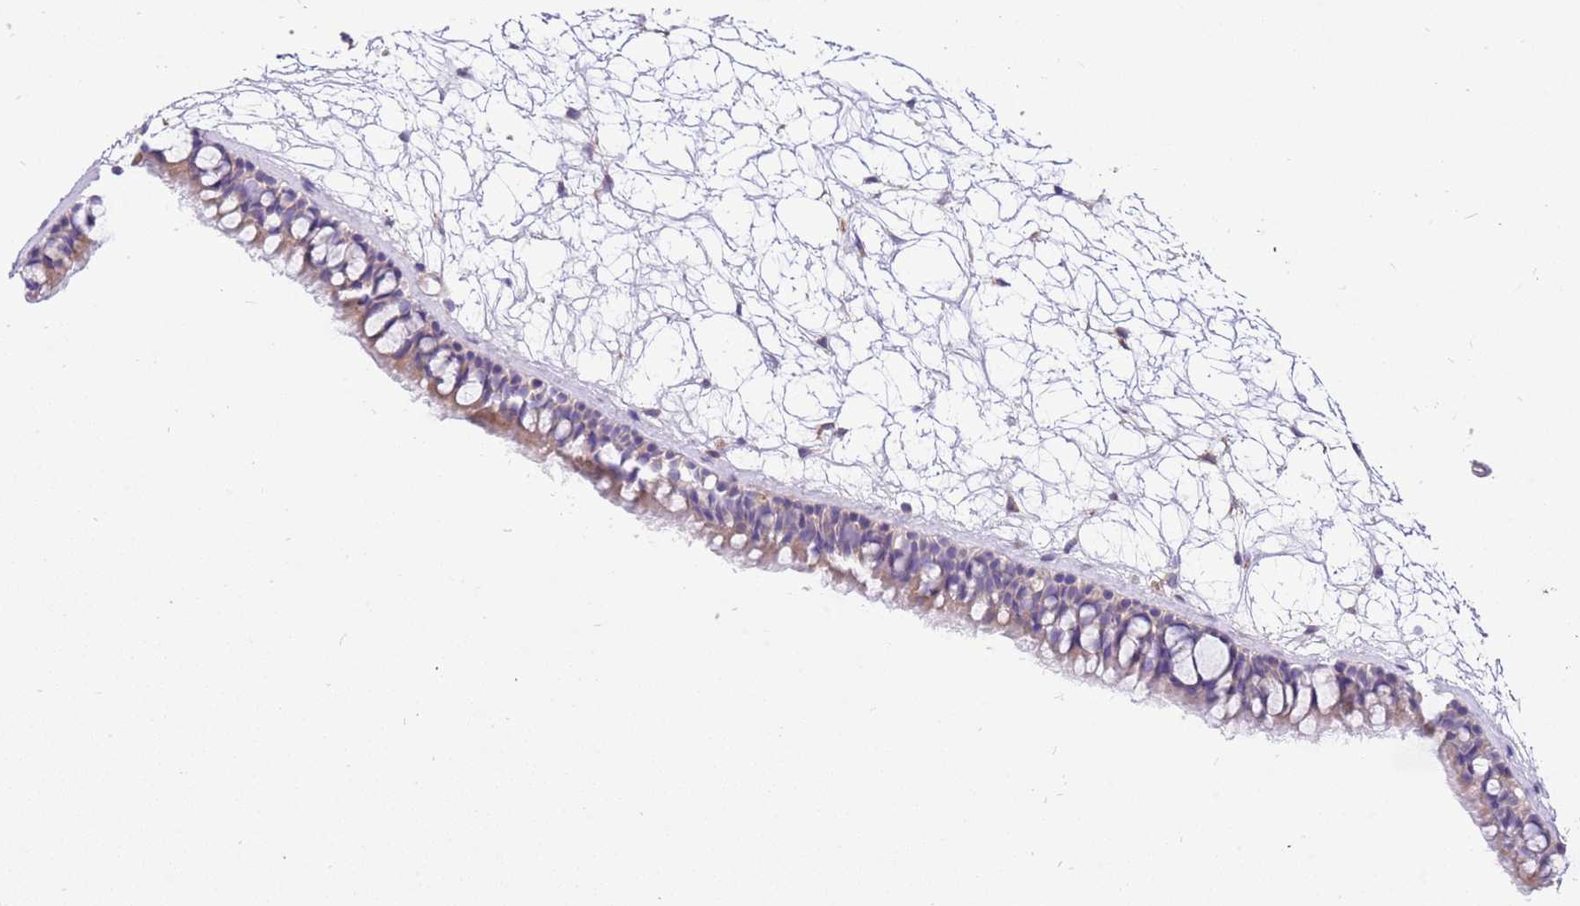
{"staining": {"intensity": "moderate", "quantity": "25%-75%", "location": "cytoplasmic/membranous"}, "tissue": "nasopharynx", "cell_type": "Respiratory epithelial cells", "image_type": "normal", "snomed": [{"axis": "morphology", "description": "Normal tissue, NOS"}, {"axis": "topography", "description": "Nasopharynx"}], "caption": "Benign nasopharynx displays moderate cytoplasmic/membranous positivity in about 25%-75% of respiratory epithelial cells (DAB (3,3'-diaminobenzidine) IHC, brown staining for protein, blue staining for nuclei)..", "gene": "SERINC3", "patient": {"sex": "male", "age": 64}}